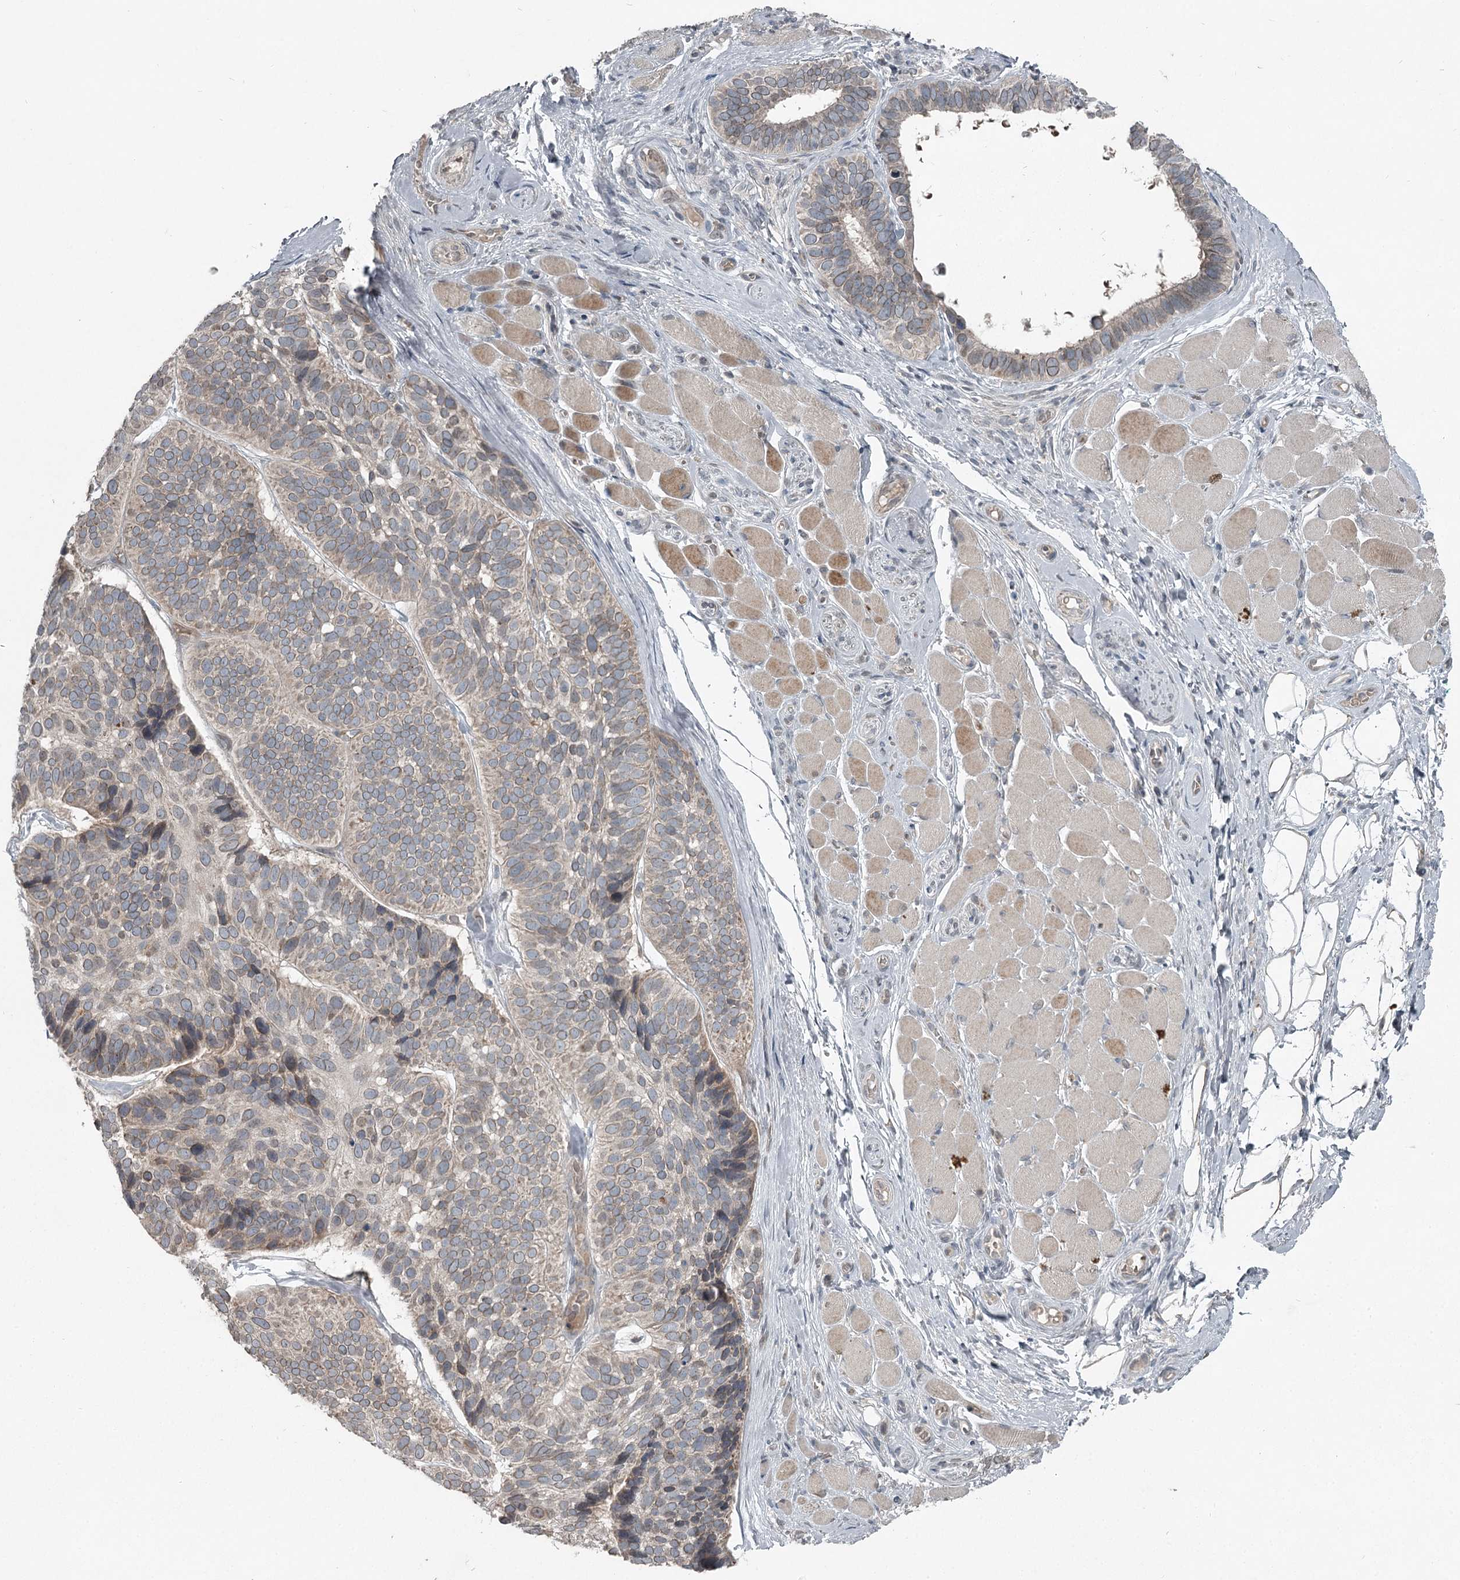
{"staining": {"intensity": "weak", "quantity": "25%-75%", "location": "cytoplasmic/membranous"}, "tissue": "skin cancer", "cell_type": "Tumor cells", "image_type": "cancer", "snomed": [{"axis": "morphology", "description": "Basal cell carcinoma"}, {"axis": "topography", "description": "Skin"}], "caption": "The histopathology image exhibits staining of skin cancer, revealing weak cytoplasmic/membranous protein expression (brown color) within tumor cells.", "gene": "SLC39A8", "patient": {"sex": "male", "age": 62}}